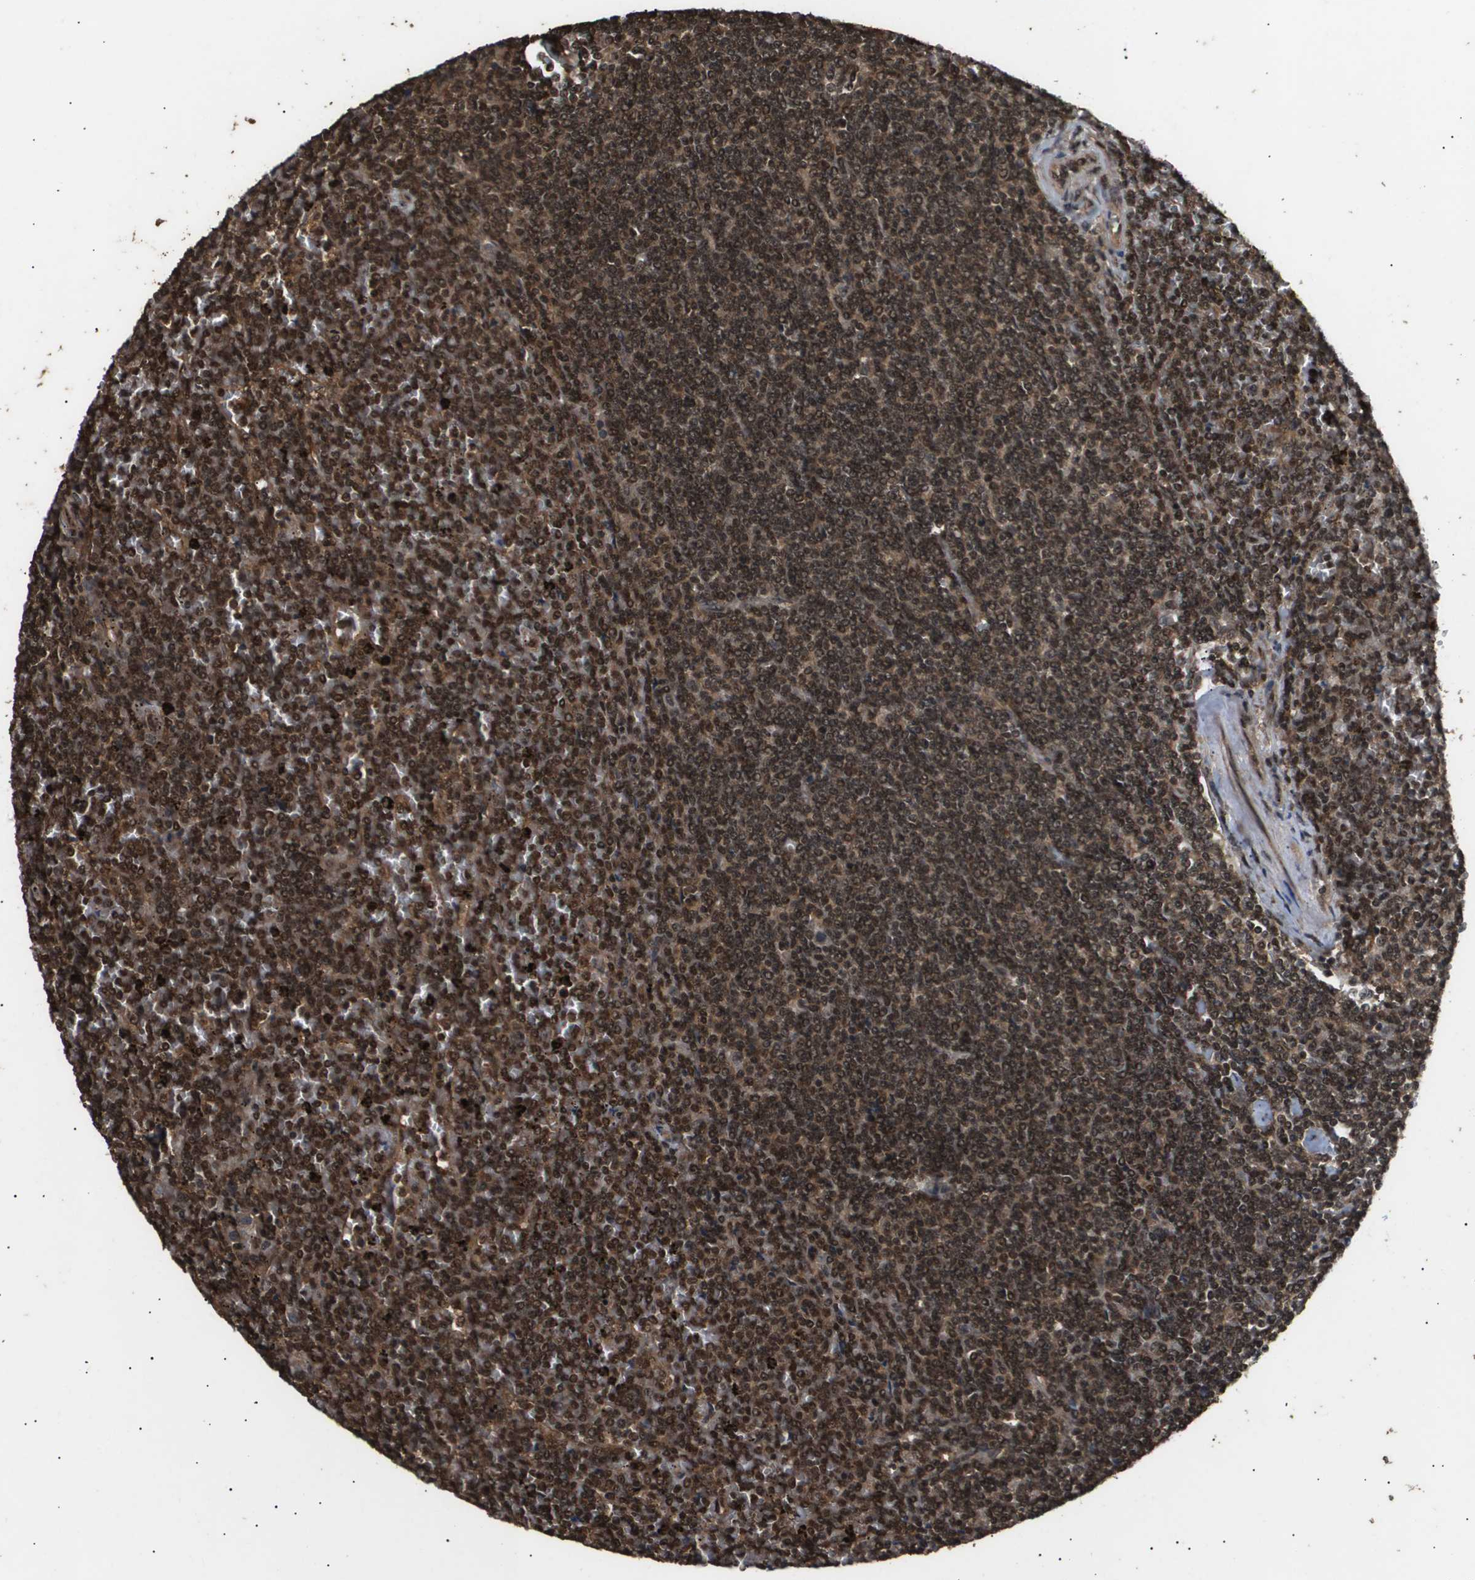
{"staining": {"intensity": "moderate", "quantity": ">75%", "location": "nuclear"}, "tissue": "lymphoma", "cell_type": "Tumor cells", "image_type": "cancer", "snomed": [{"axis": "morphology", "description": "Malignant lymphoma, non-Hodgkin's type, Low grade"}, {"axis": "topography", "description": "Spleen"}], "caption": "Protein analysis of lymphoma tissue demonstrates moderate nuclear expression in approximately >75% of tumor cells.", "gene": "ING1", "patient": {"sex": "female", "age": 19}}